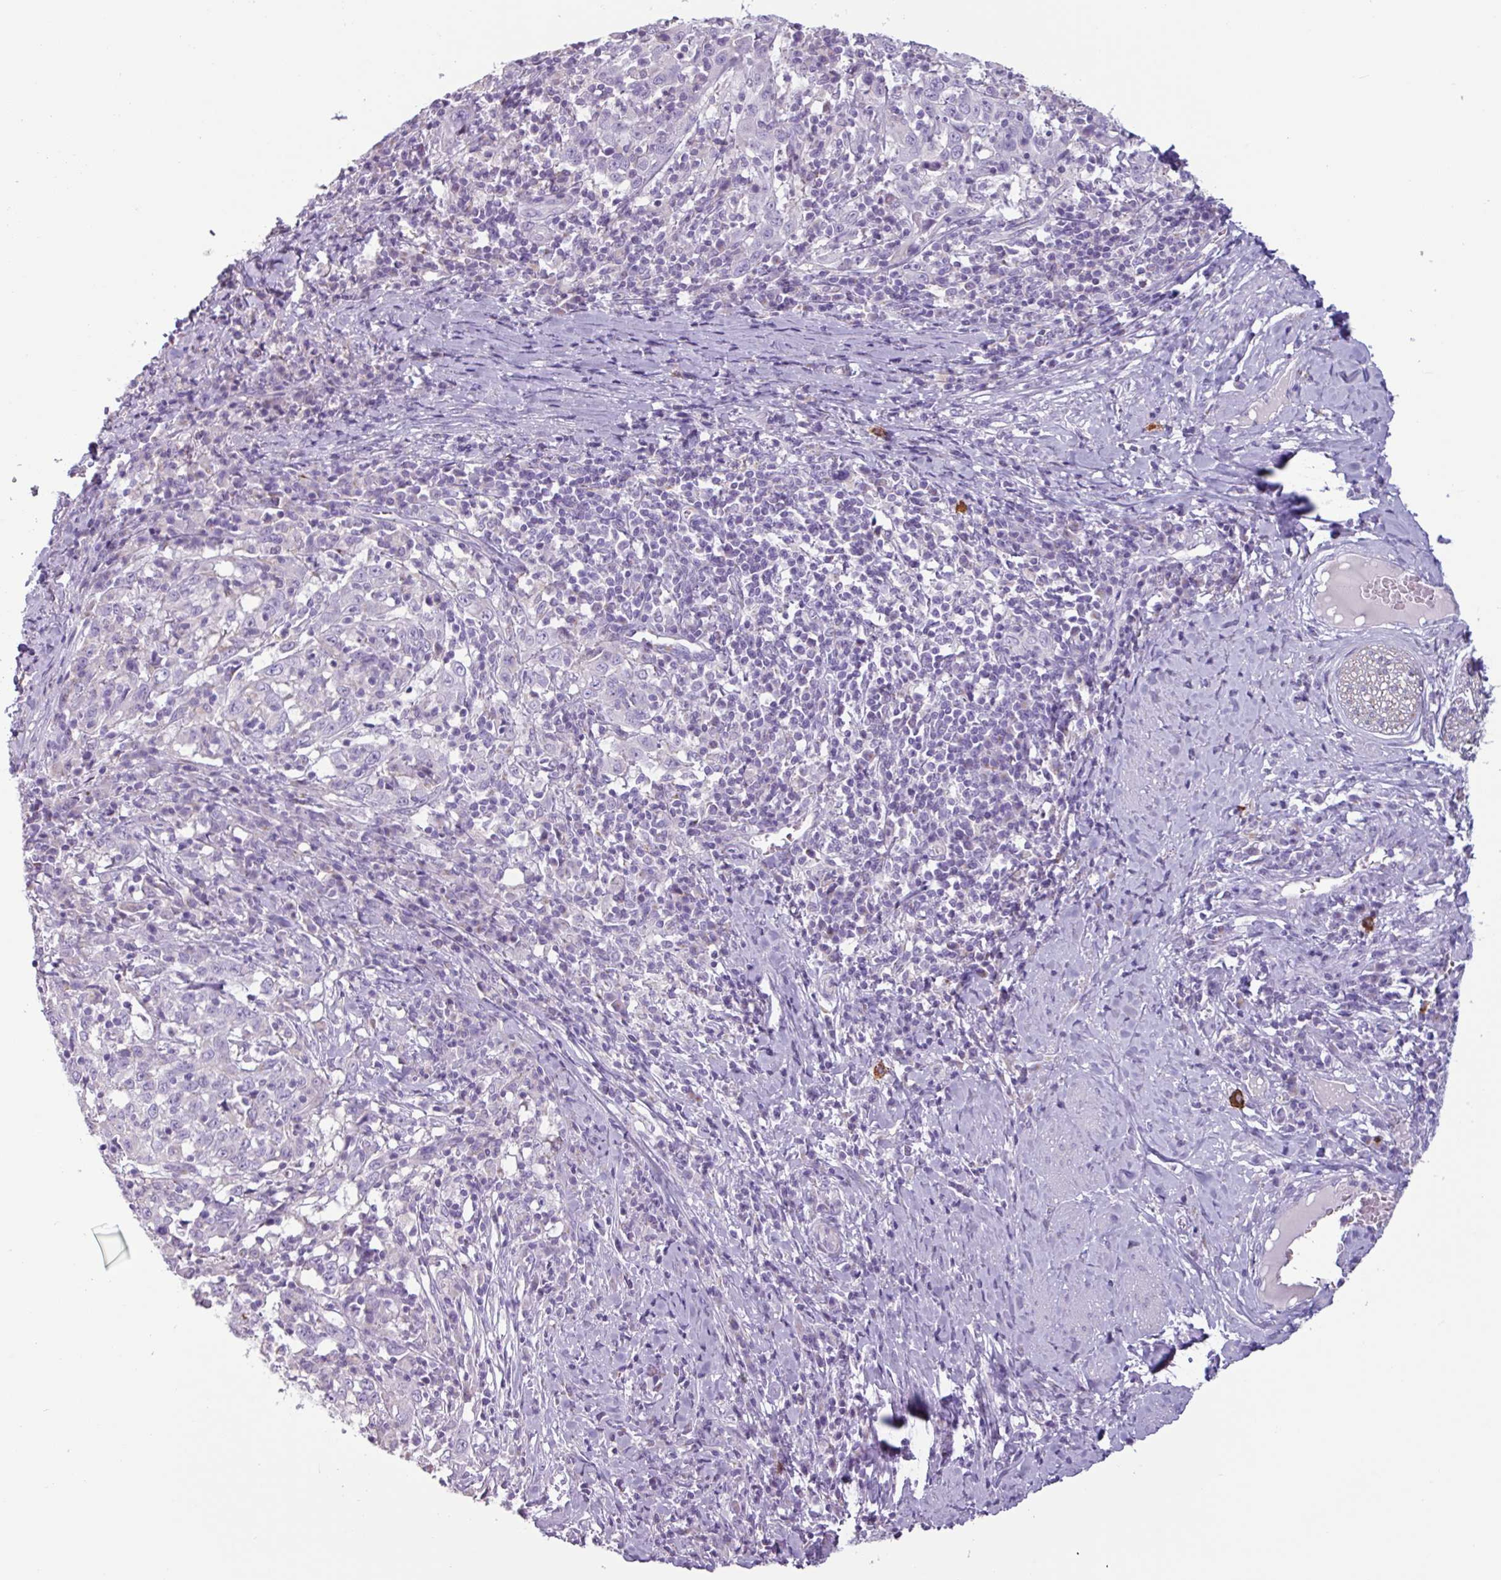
{"staining": {"intensity": "negative", "quantity": "none", "location": "none"}, "tissue": "cervical cancer", "cell_type": "Tumor cells", "image_type": "cancer", "snomed": [{"axis": "morphology", "description": "Squamous cell carcinoma, NOS"}, {"axis": "topography", "description": "Cervix"}], "caption": "Image shows no significant protein expression in tumor cells of cervical cancer (squamous cell carcinoma). (DAB (3,3'-diaminobenzidine) immunohistochemistry (IHC) with hematoxylin counter stain).", "gene": "ADGRE1", "patient": {"sex": "female", "age": 46}}